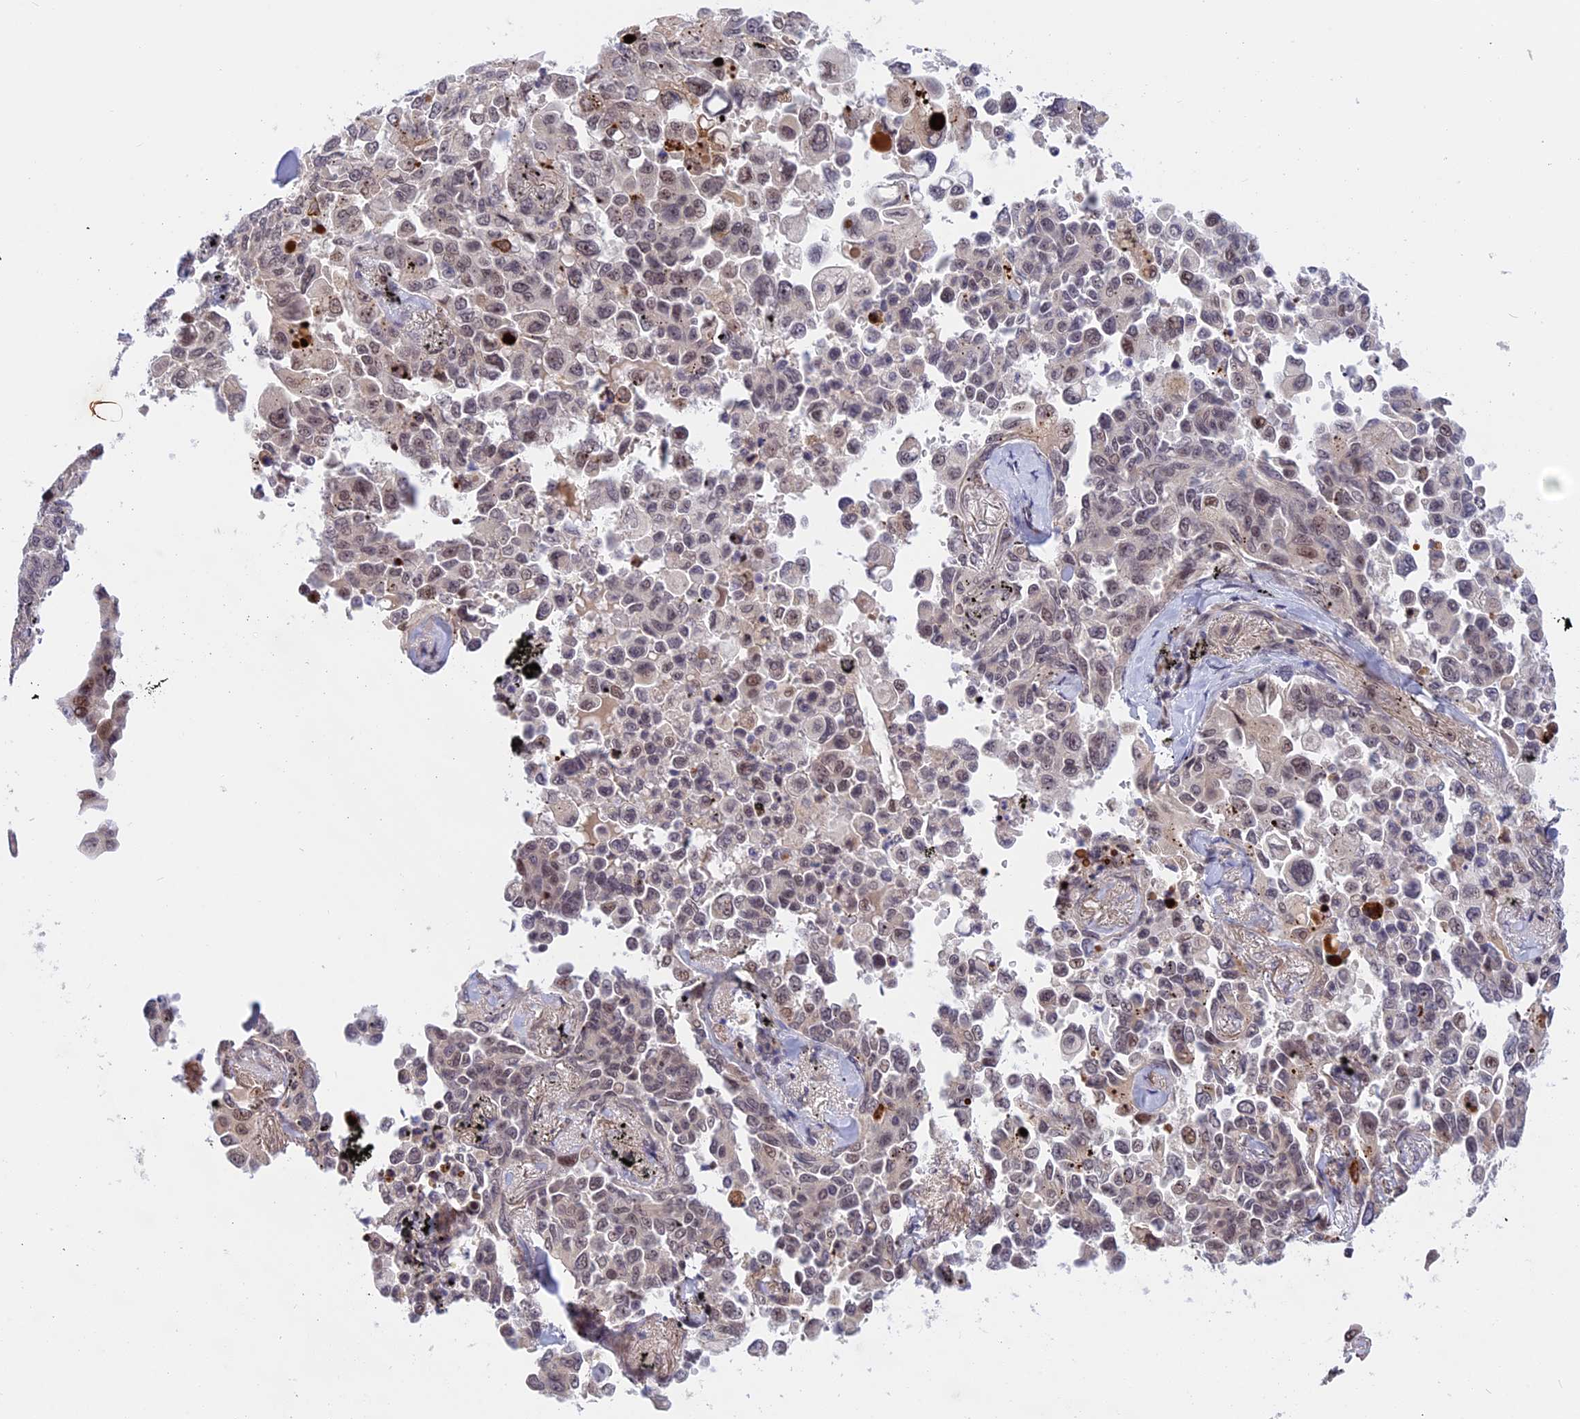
{"staining": {"intensity": "weak", "quantity": "25%-75%", "location": "nuclear"}, "tissue": "lung cancer", "cell_type": "Tumor cells", "image_type": "cancer", "snomed": [{"axis": "morphology", "description": "Adenocarcinoma, NOS"}, {"axis": "topography", "description": "Lung"}], "caption": "Protein analysis of lung cancer (adenocarcinoma) tissue demonstrates weak nuclear expression in approximately 25%-75% of tumor cells. Nuclei are stained in blue.", "gene": "POLR2C", "patient": {"sex": "female", "age": 67}}